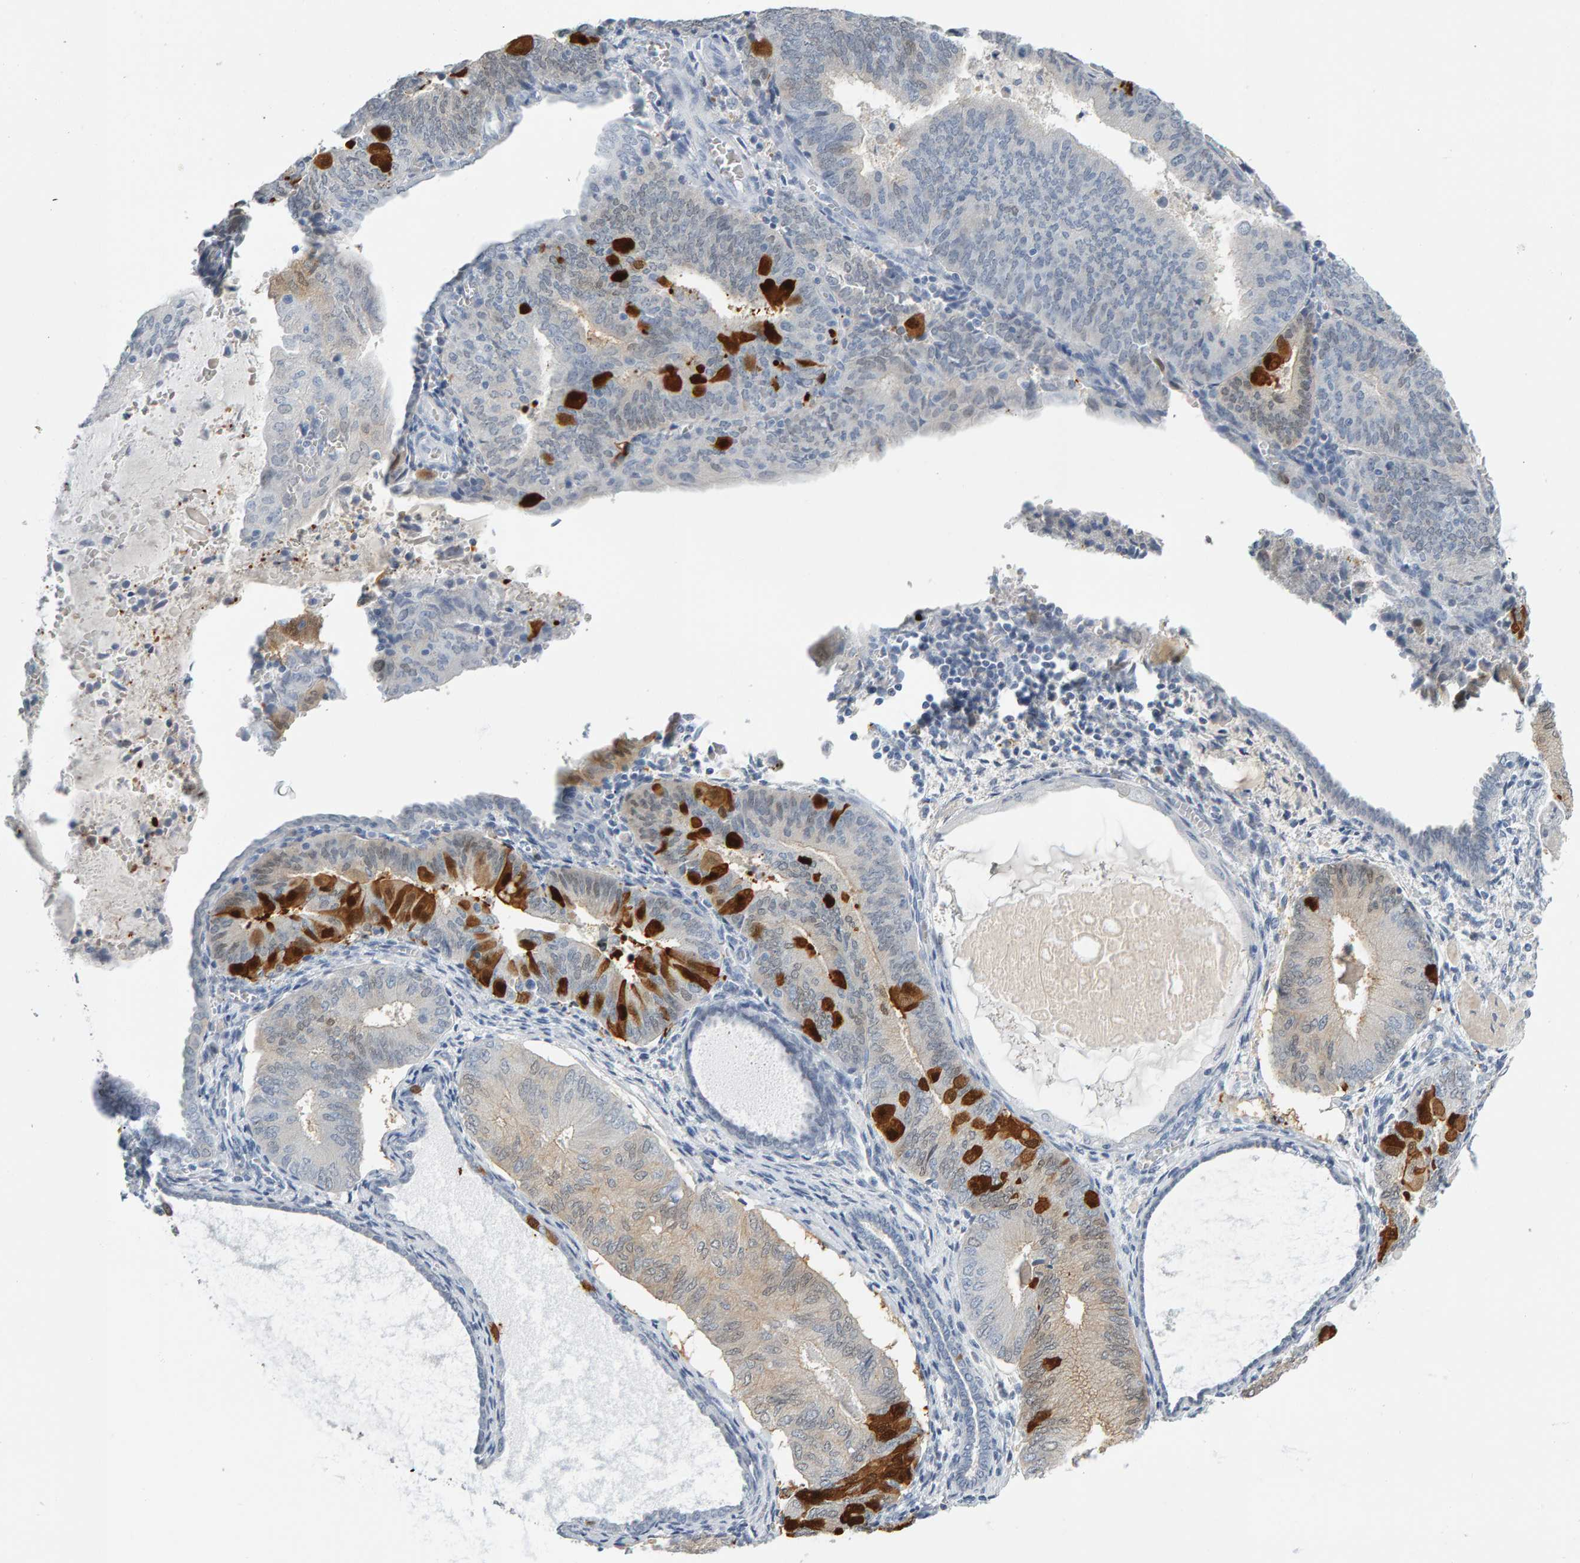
{"staining": {"intensity": "strong", "quantity": "<25%", "location": "cytoplasmic/membranous,nuclear"}, "tissue": "endometrial cancer", "cell_type": "Tumor cells", "image_type": "cancer", "snomed": [{"axis": "morphology", "description": "Adenocarcinoma, NOS"}, {"axis": "topography", "description": "Endometrium"}], "caption": "Protein expression analysis of endometrial adenocarcinoma reveals strong cytoplasmic/membranous and nuclear staining in about <25% of tumor cells. (DAB = brown stain, brightfield microscopy at high magnification).", "gene": "CTH", "patient": {"sex": "female", "age": 81}}